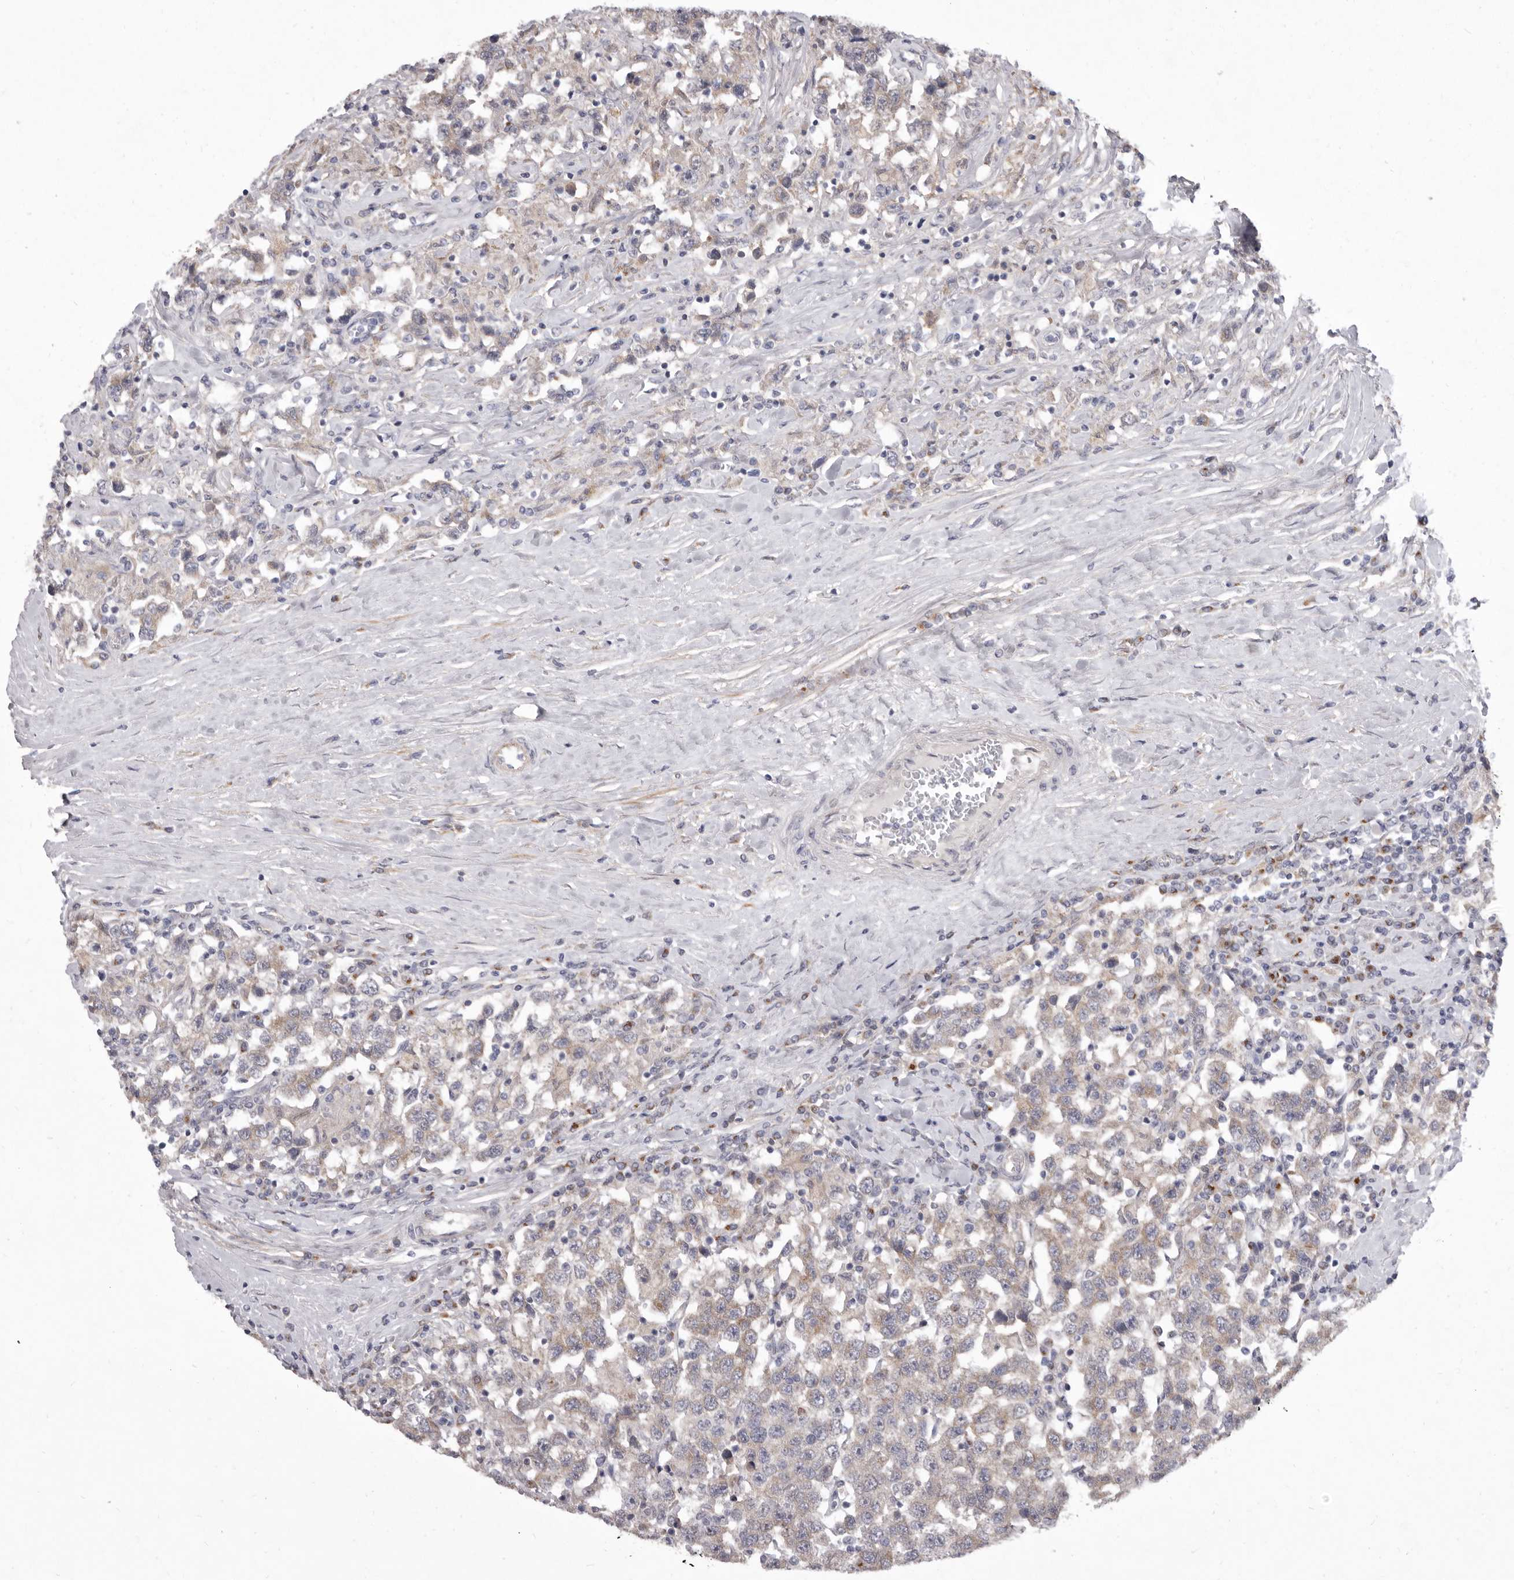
{"staining": {"intensity": "weak", "quantity": ">75%", "location": "cytoplasmic/membranous"}, "tissue": "testis cancer", "cell_type": "Tumor cells", "image_type": "cancer", "snomed": [{"axis": "morphology", "description": "Seminoma, NOS"}, {"axis": "topography", "description": "Testis"}], "caption": "High-power microscopy captured an immunohistochemistry (IHC) image of testis cancer, revealing weak cytoplasmic/membranous staining in approximately >75% of tumor cells.", "gene": "P2RX6", "patient": {"sex": "male", "age": 41}}